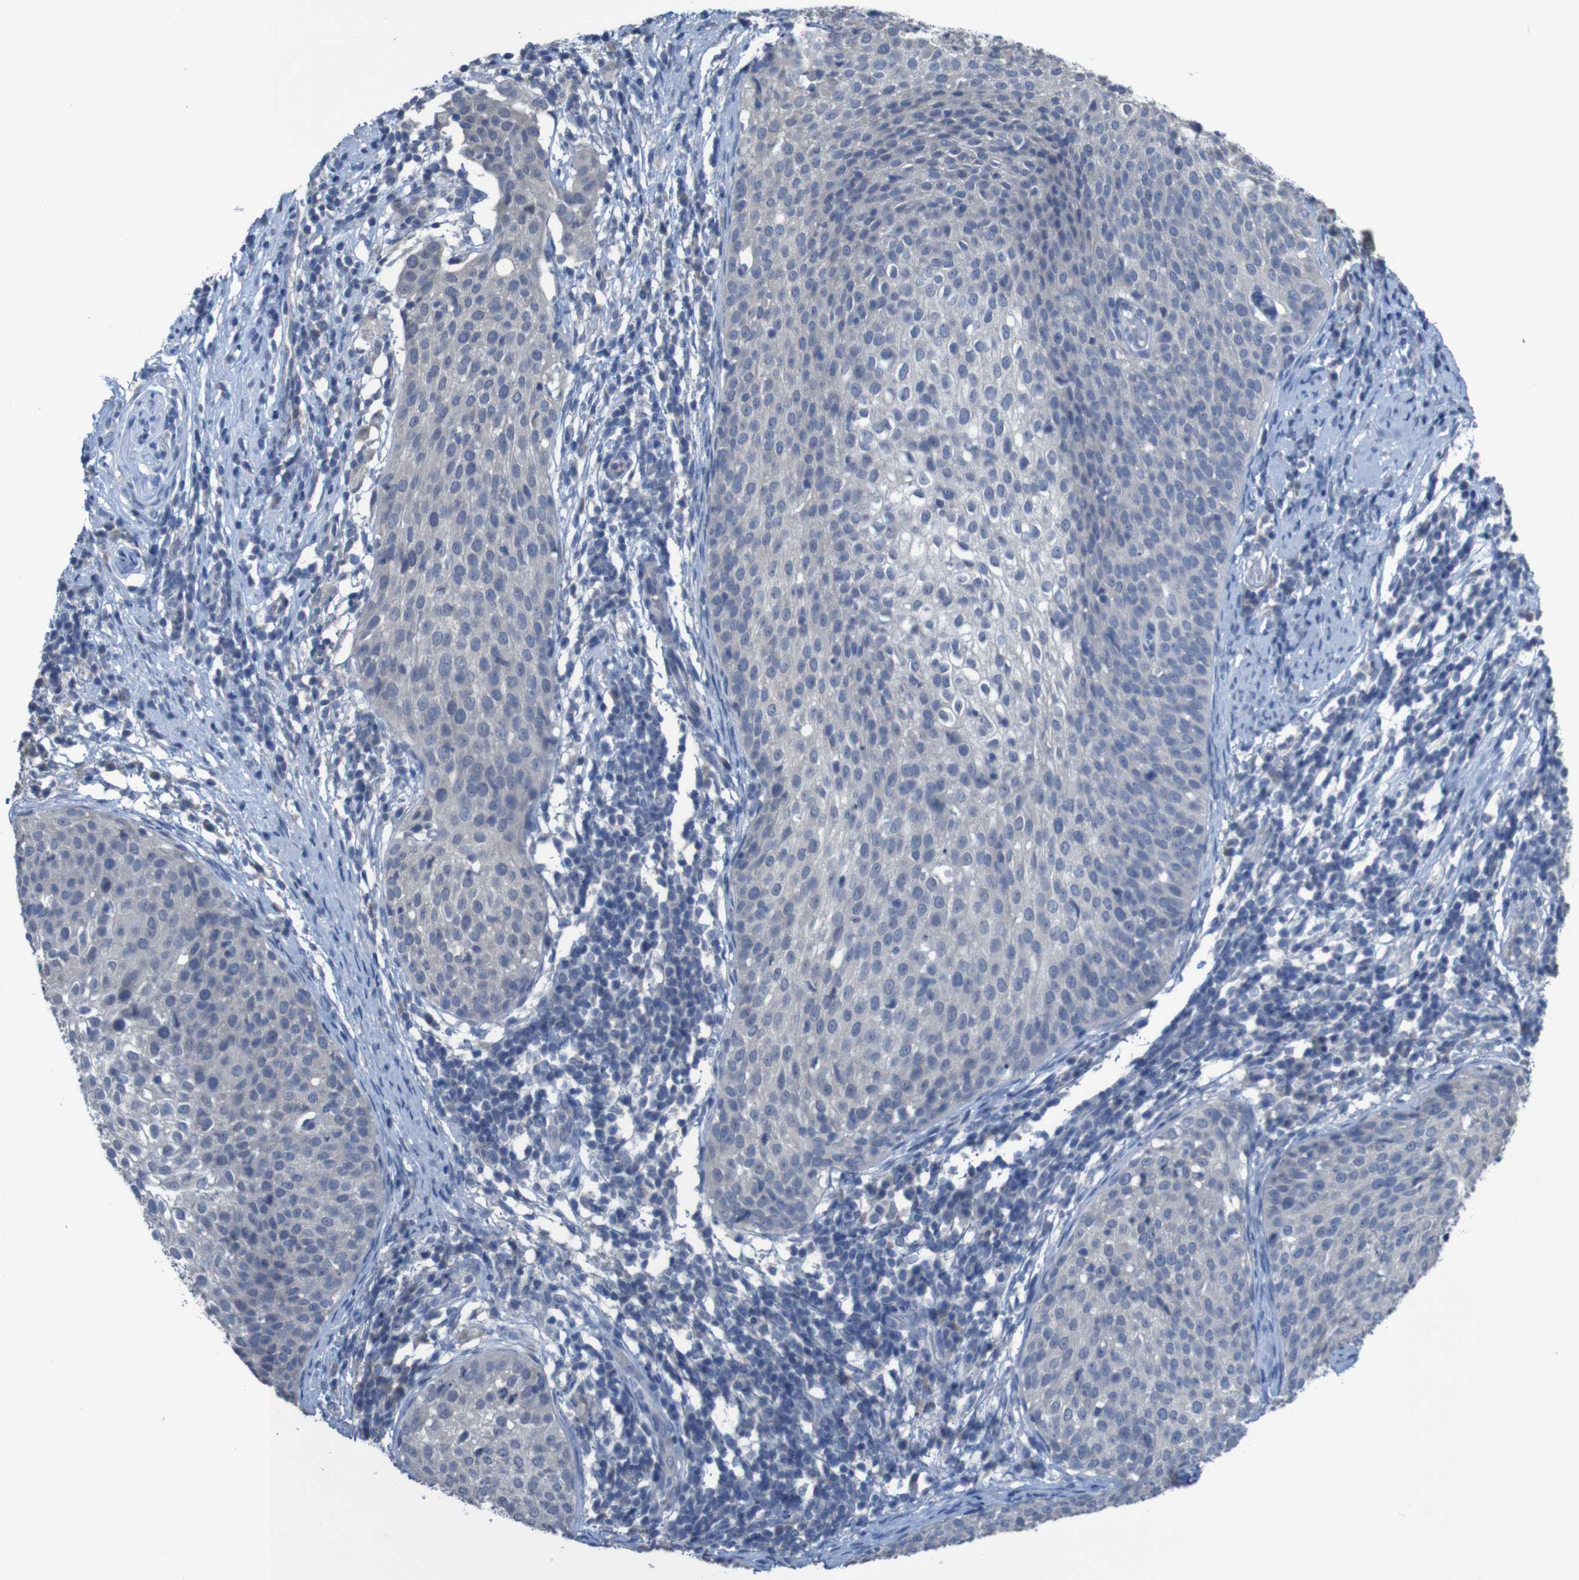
{"staining": {"intensity": "negative", "quantity": "none", "location": "none"}, "tissue": "cervical cancer", "cell_type": "Tumor cells", "image_type": "cancer", "snomed": [{"axis": "morphology", "description": "Squamous cell carcinoma, NOS"}, {"axis": "topography", "description": "Cervix"}], "caption": "There is no significant expression in tumor cells of cervical squamous cell carcinoma. The staining is performed using DAB (3,3'-diaminobenzidine) brown chromogen with nuclei counter-stained in using hematoxylin.", "gene": "CLDN18", "patient": {"sex": "female", "age": 51}}